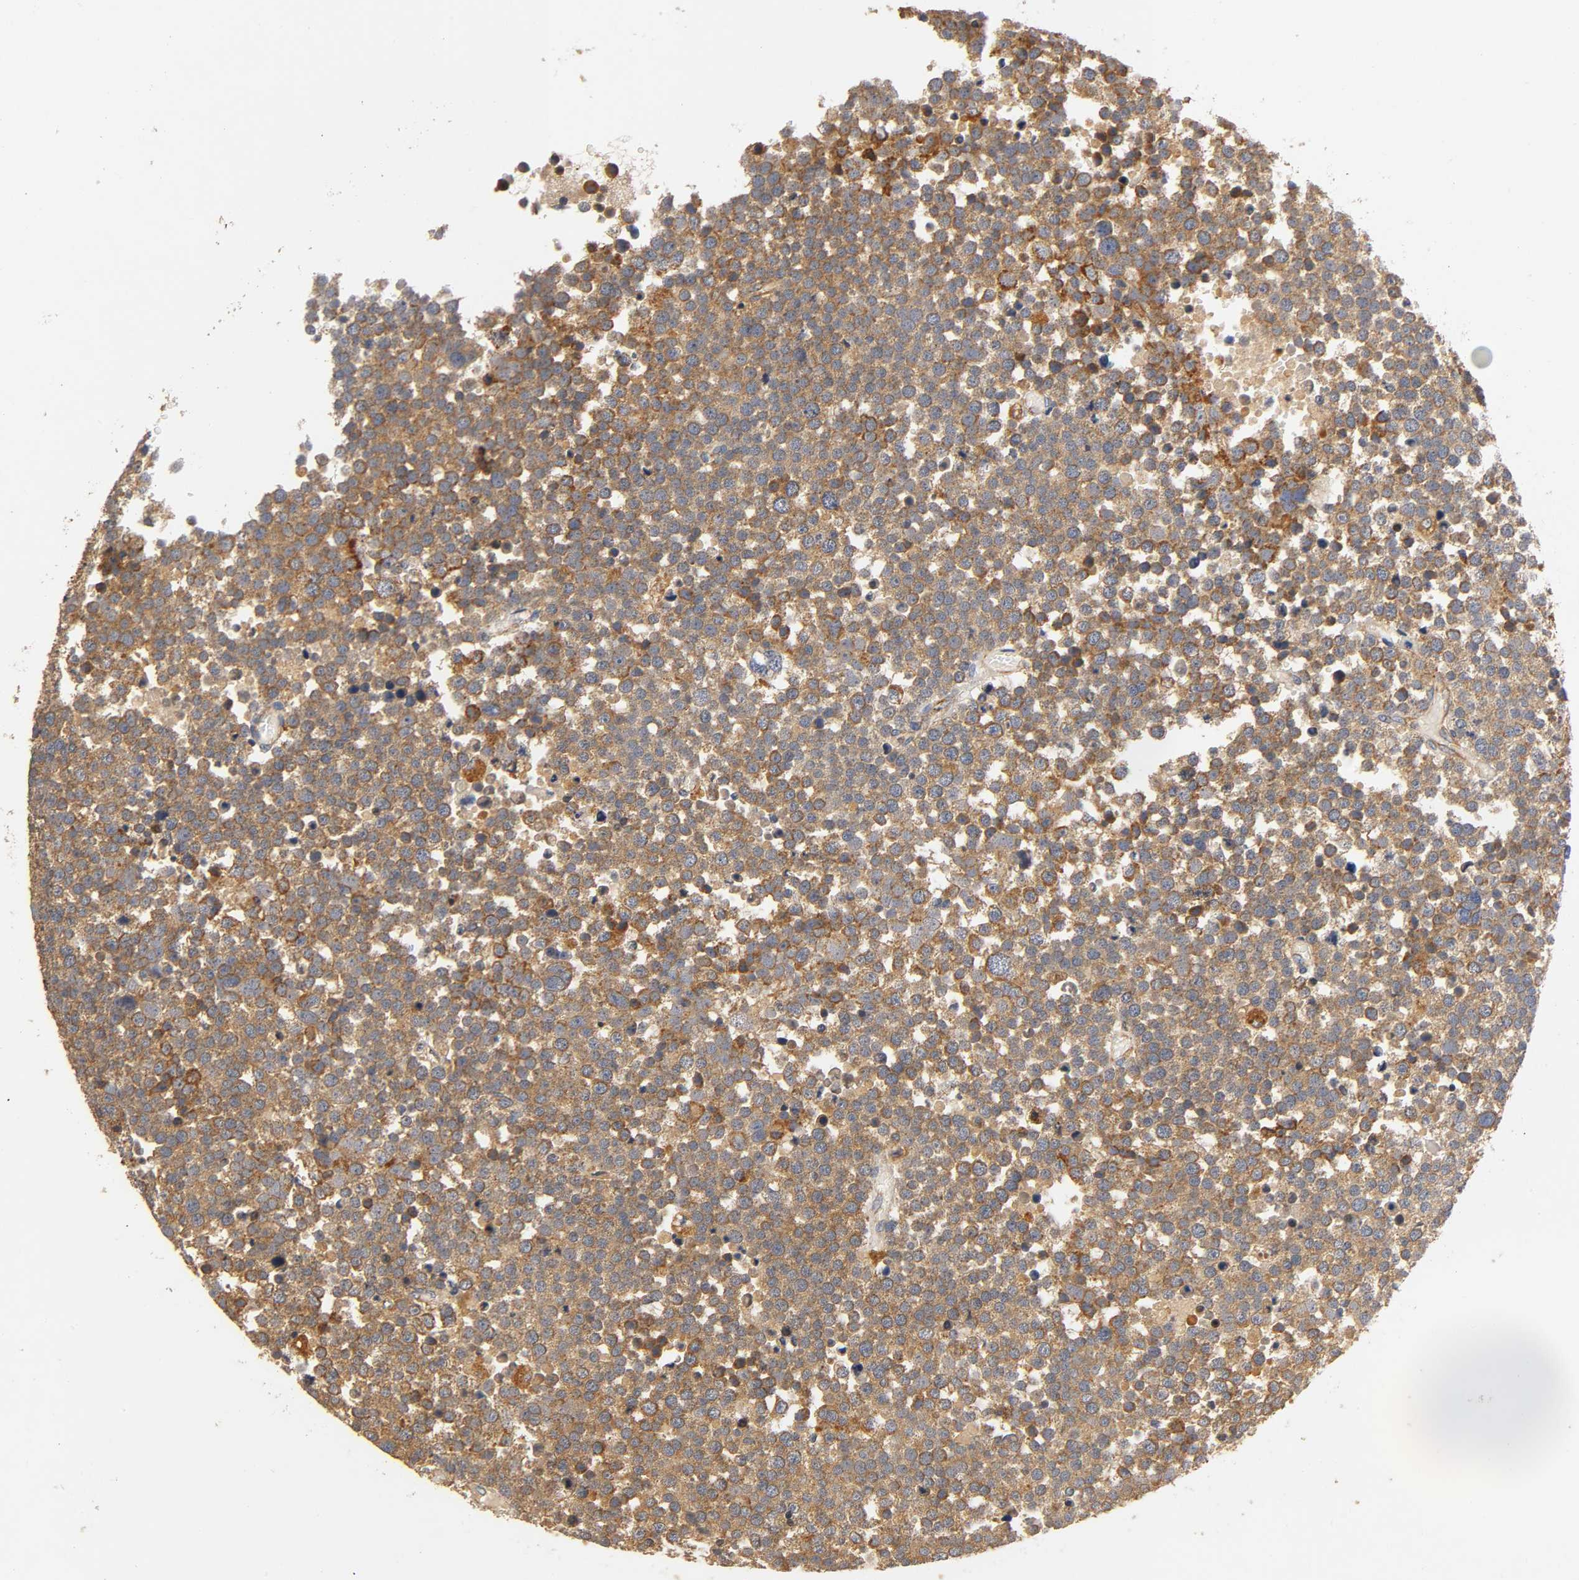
{"staining": {"intensity": "strong", "quantity": ">75%", "location": "cytoplasmic/membranous"}, "tissue": "testis cancer", "cell_type": "Tumor cells", "image_type": "cancer", "snomed": [{"axis": "morphology", "description": "Seminoma, NOS"}, {"axis": "topography", "description": "Testis"}], "caption": "The histopathology image reveals a brown stain indicating the presence of a protein in the cytoplasmic/membranous of tumor cells in testis cancer (seminoma).", "gene": "SCAP", "patient": {"sex": "male", "age": 71}}